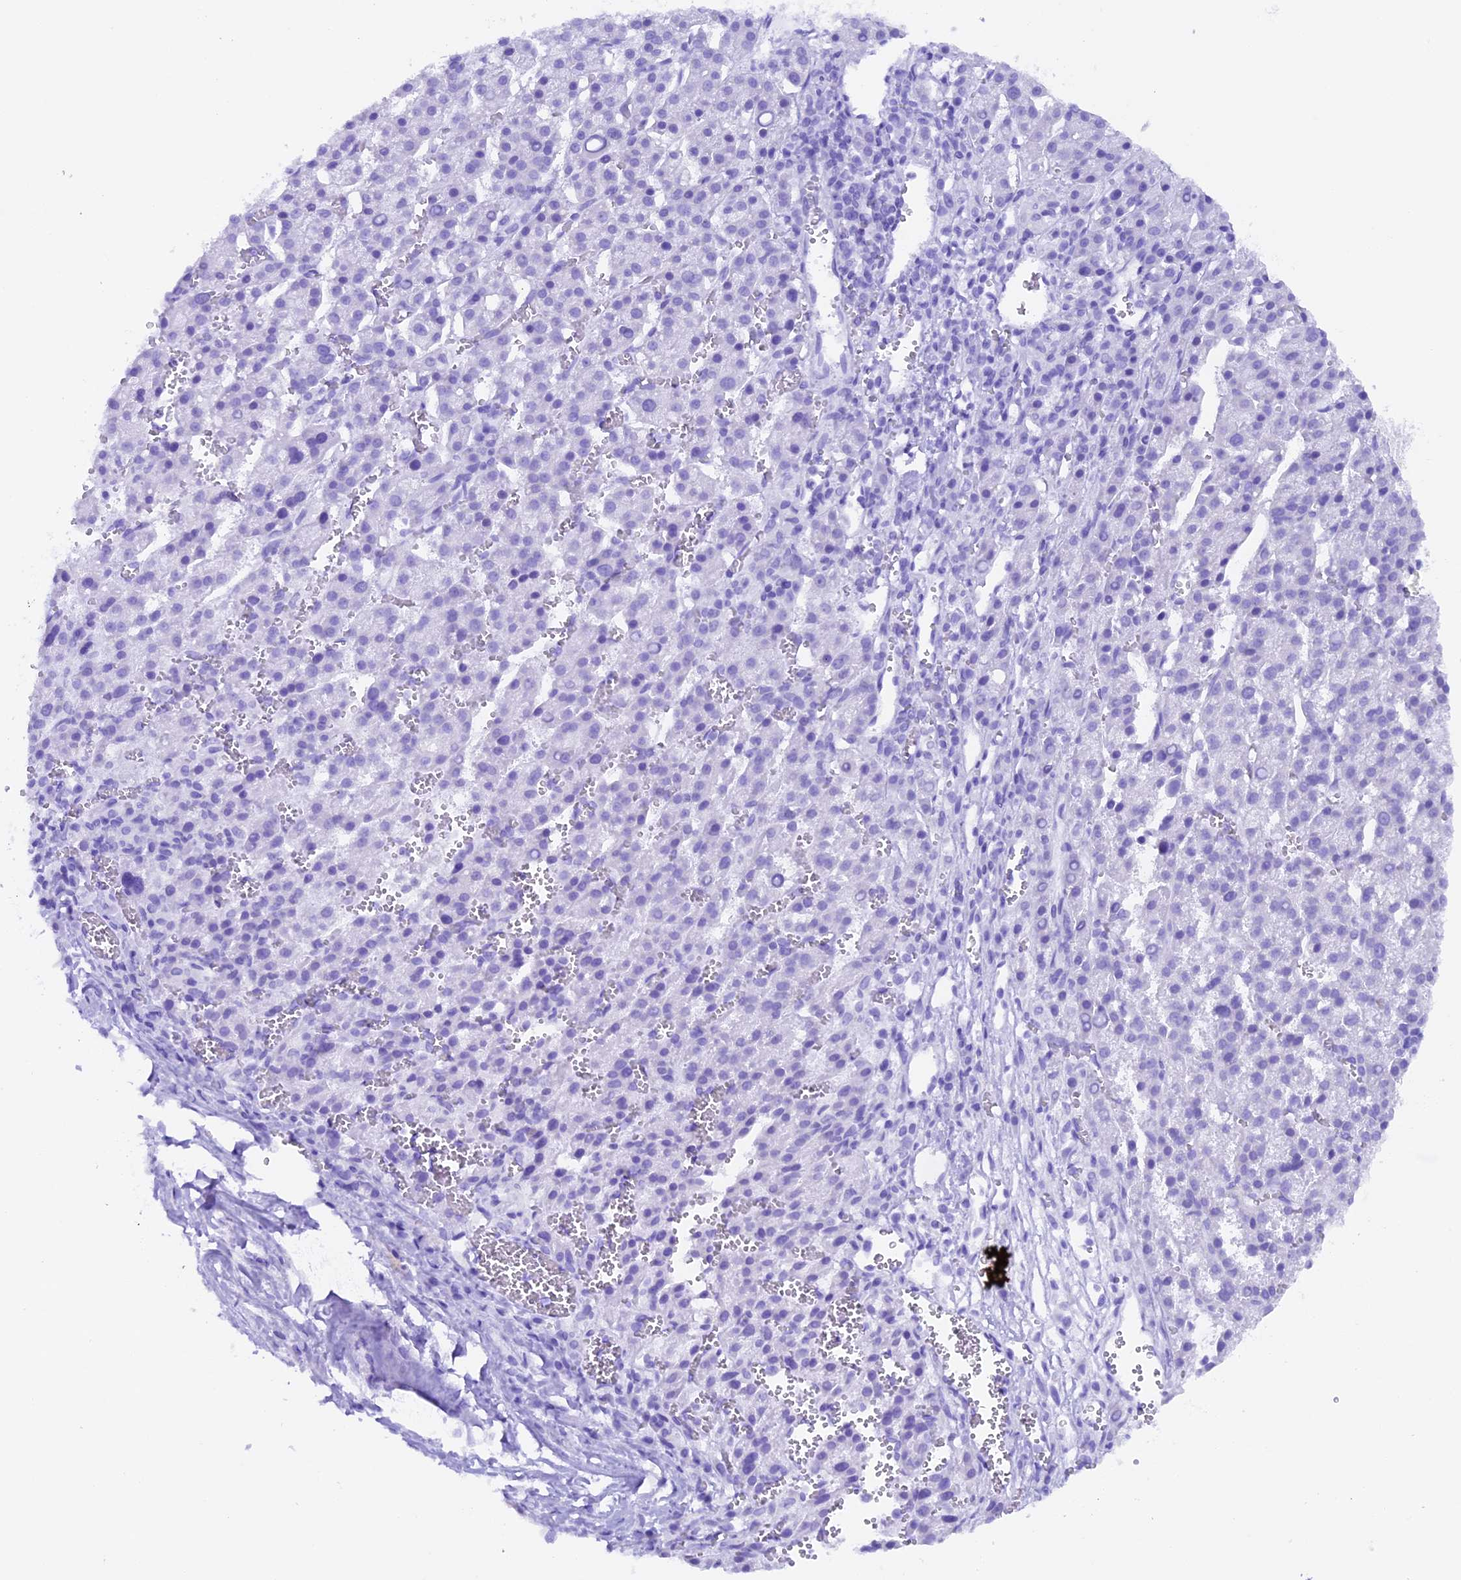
{"staining": {"intensity": "negative", "quantity": "none", "location": "none"}, "tissue": "liver cancer", "cell_type": "Tumor cells", "image_type": "cancer", "snomed": [{"axis": "morphology", "description": "Carcinoma, Hepatocellular, NOS"}, {"axis": "topography", "description": "Liver"}], "caption": "The histopathology image displays no significant positivity in tumor cells of hepatocellular carcinoma (liver). (Stains: DAB (3,3'-diaminobenzidine) IHC with hematoxylin counter stain, Microscopy: brightfield microscopy at high magnification).", "gene": "NCK2", "patient": {"sex": "female", "age": 58}}